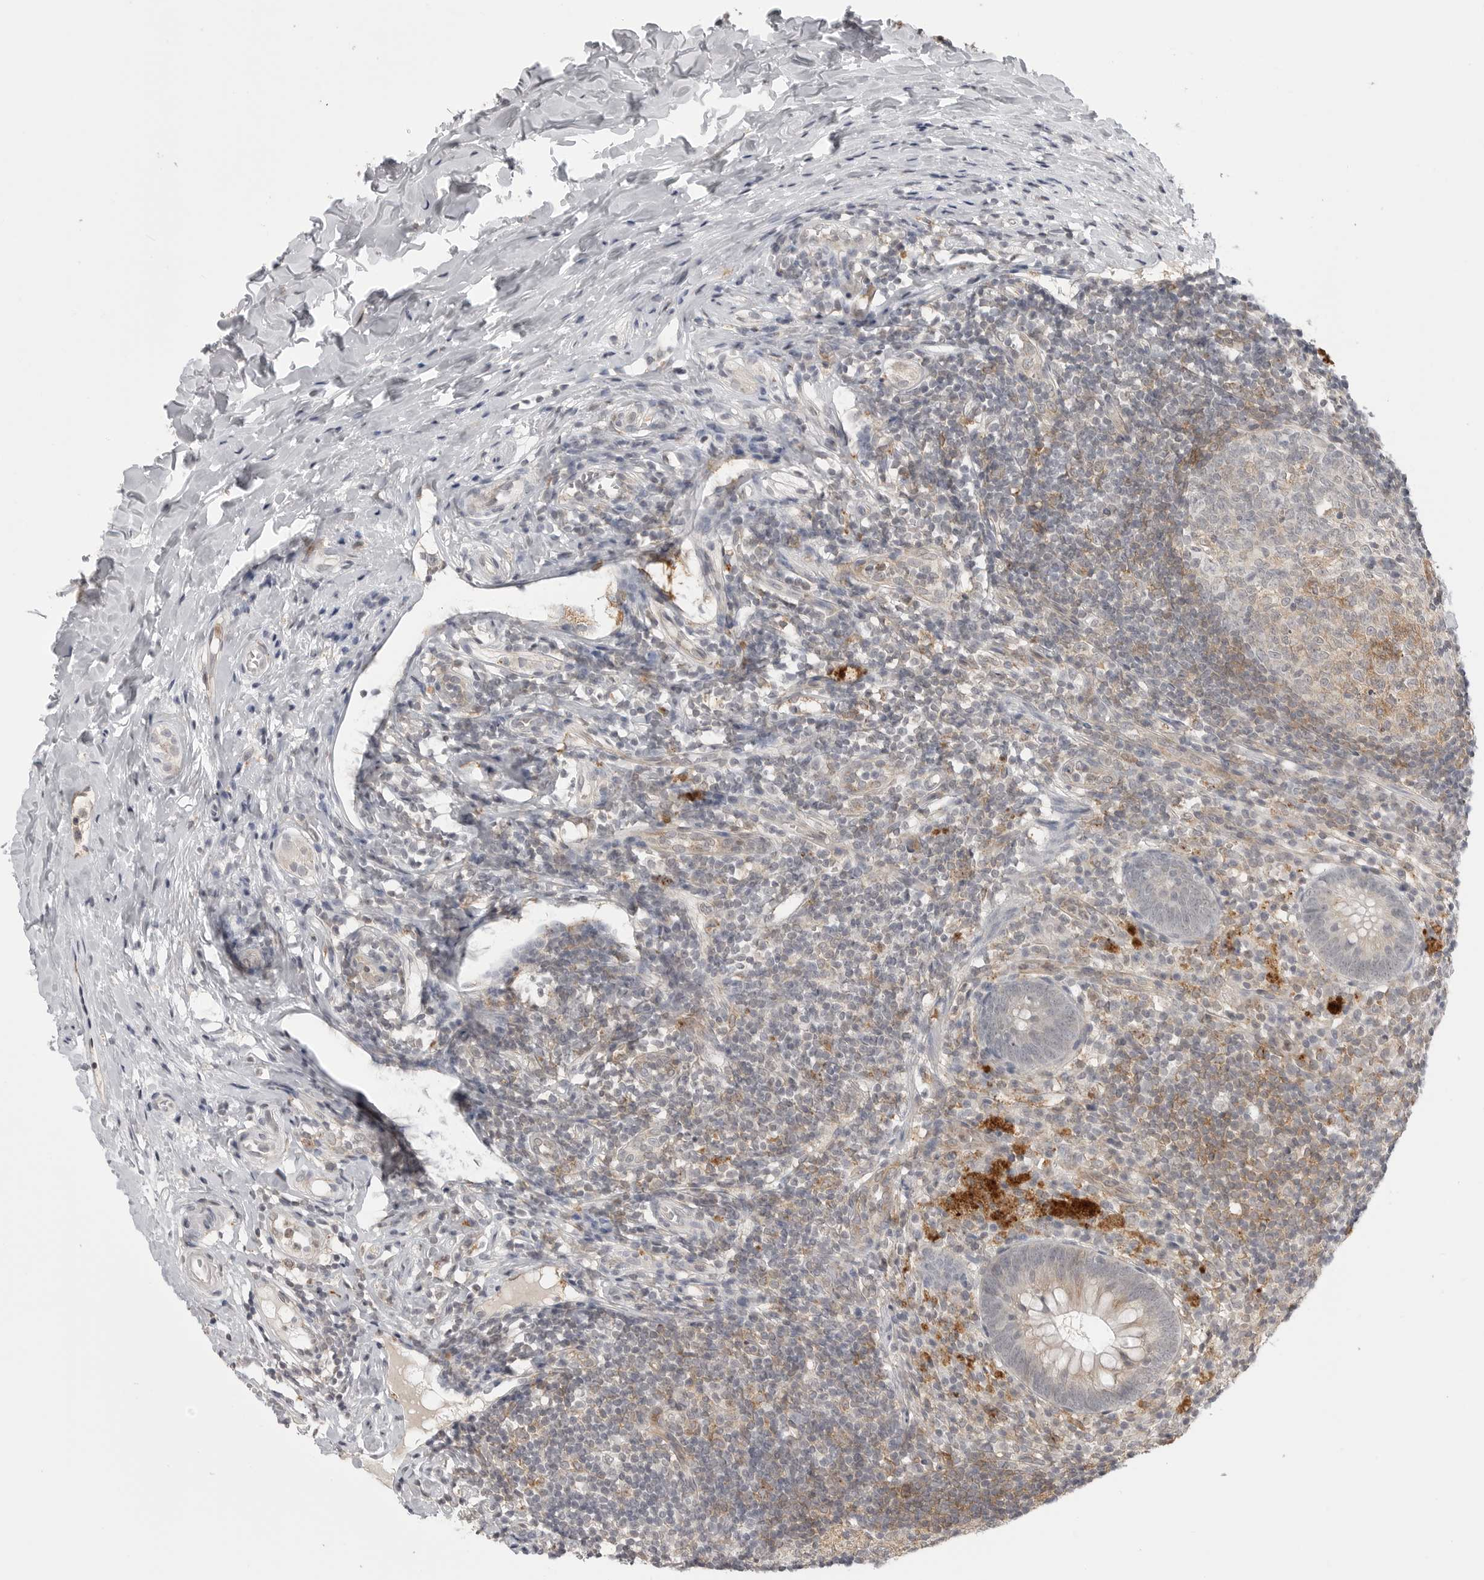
{"staining": {"intensity": "weak", "quantity": ">75%", "location": "cytoplasmic/membranous"}, "tissue": "appendix", "cell_type": "Glandular cells", "image_type": "normal", "snomed": [{"axis": "morphology", "description": "Normal tissue, NOS"}, {"axis": "topography", "description": "Appendix"}], "caption": "Benign appendix demonstrates weak cytoplasmic/membranous staining in approximately >75% of glandular cells, visualized by immunohistochemistry.", "gene": "IFNGR1", "patient": {"sex": "female", "age": 20}}